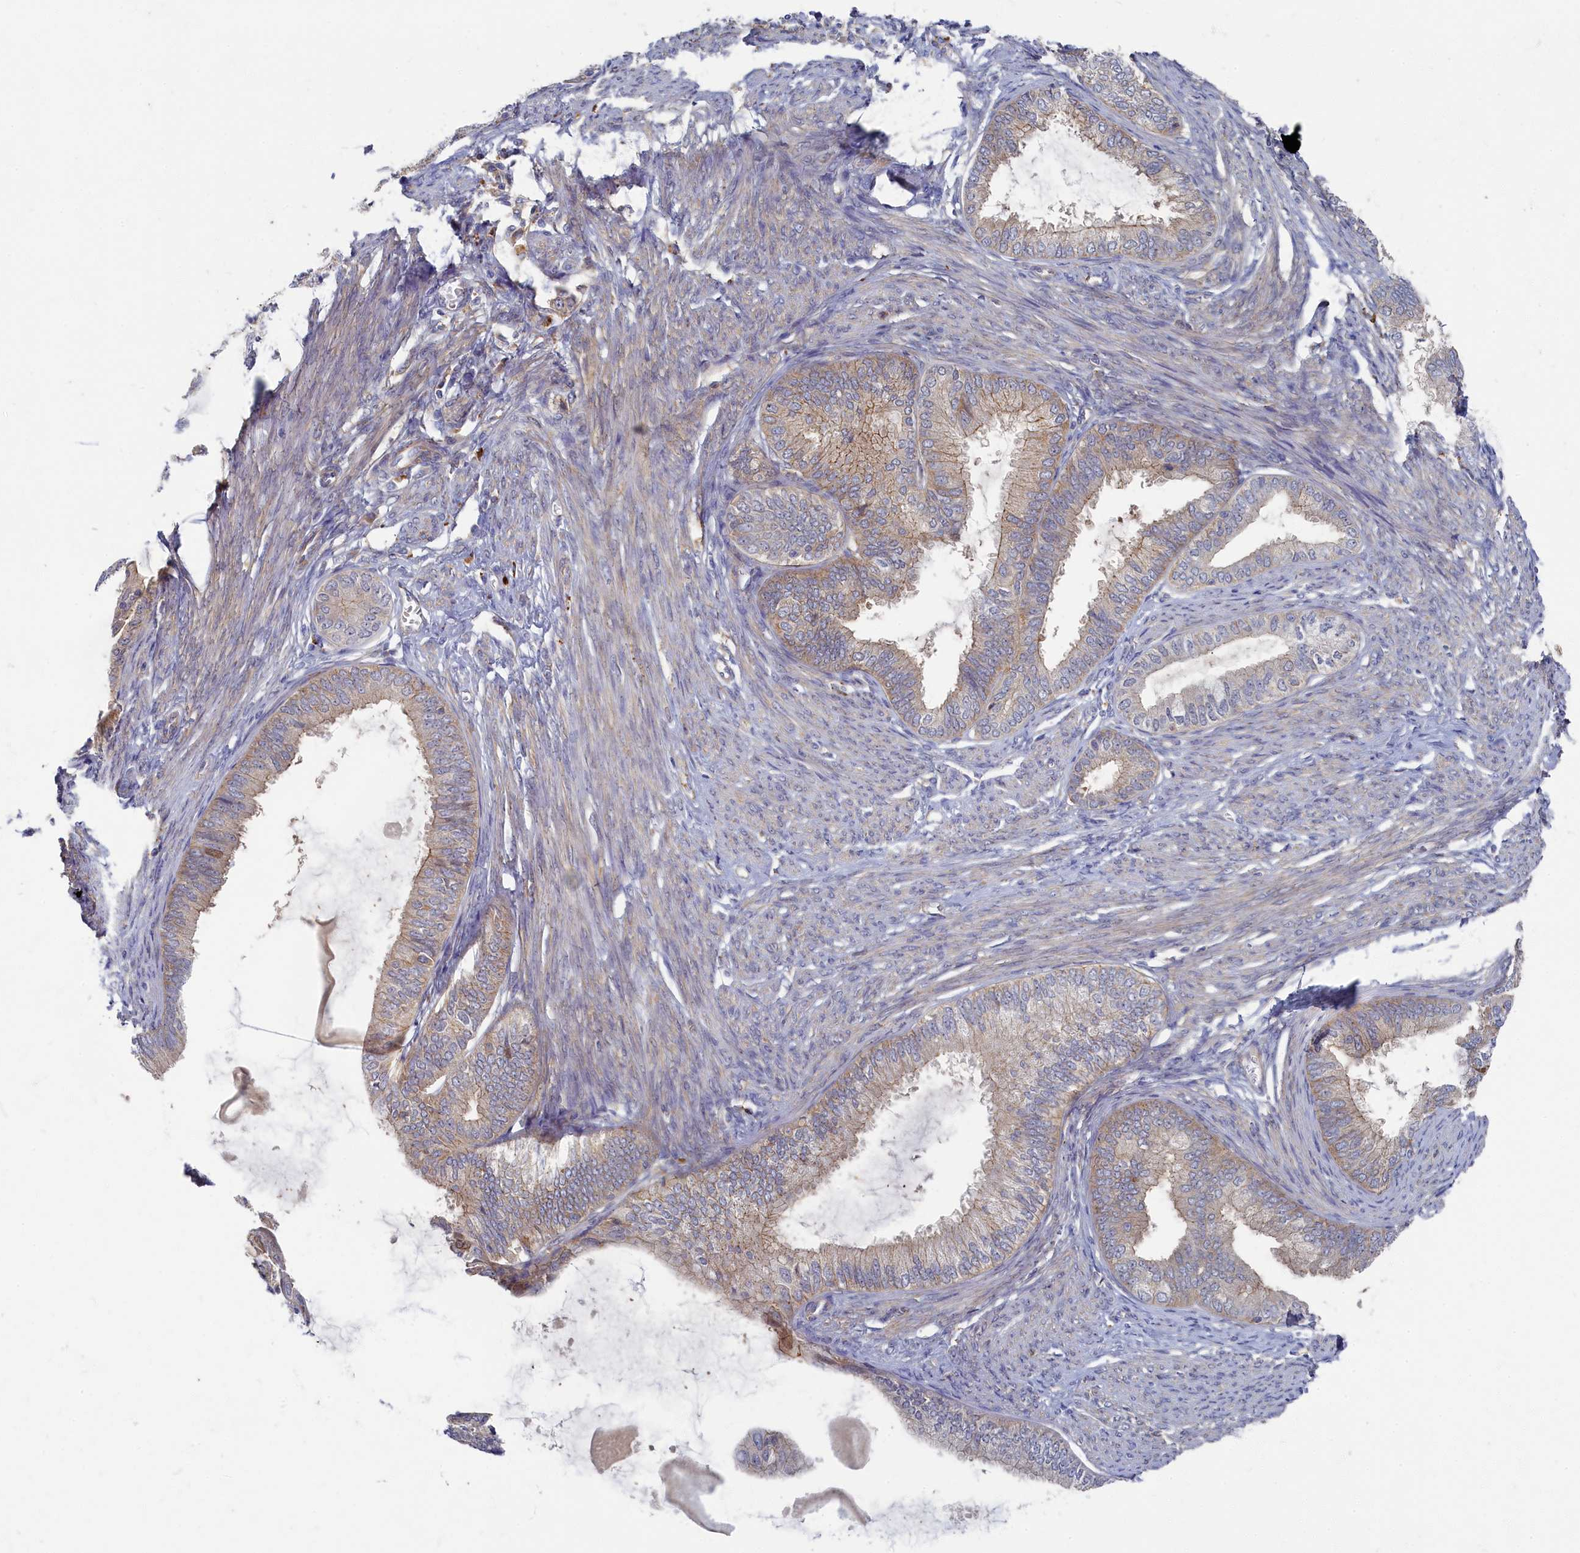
{"staining": {"intensity": "weak", "quantity": "<25%", "location": "cytoplasmic/membranous"}, "tissue": "endometrial cancer", "cell_type": "Tumor cells", "image_type": "cancer", "snomed": [{"axis": "morphology", "description": "Adenocarcinoma, NOS"}, {"axis": "topography", "description": "Endometrium"}], "caption": "An image of human endometrial cancer (adenocarcinoma) is negative for staining in tumor cells. The staining is performed using DAB brown chromogen with nuclei counter-stained in using hematoxylin.", "gene": "PSMG2", "patient": {"sex": "female", "age": 86}}